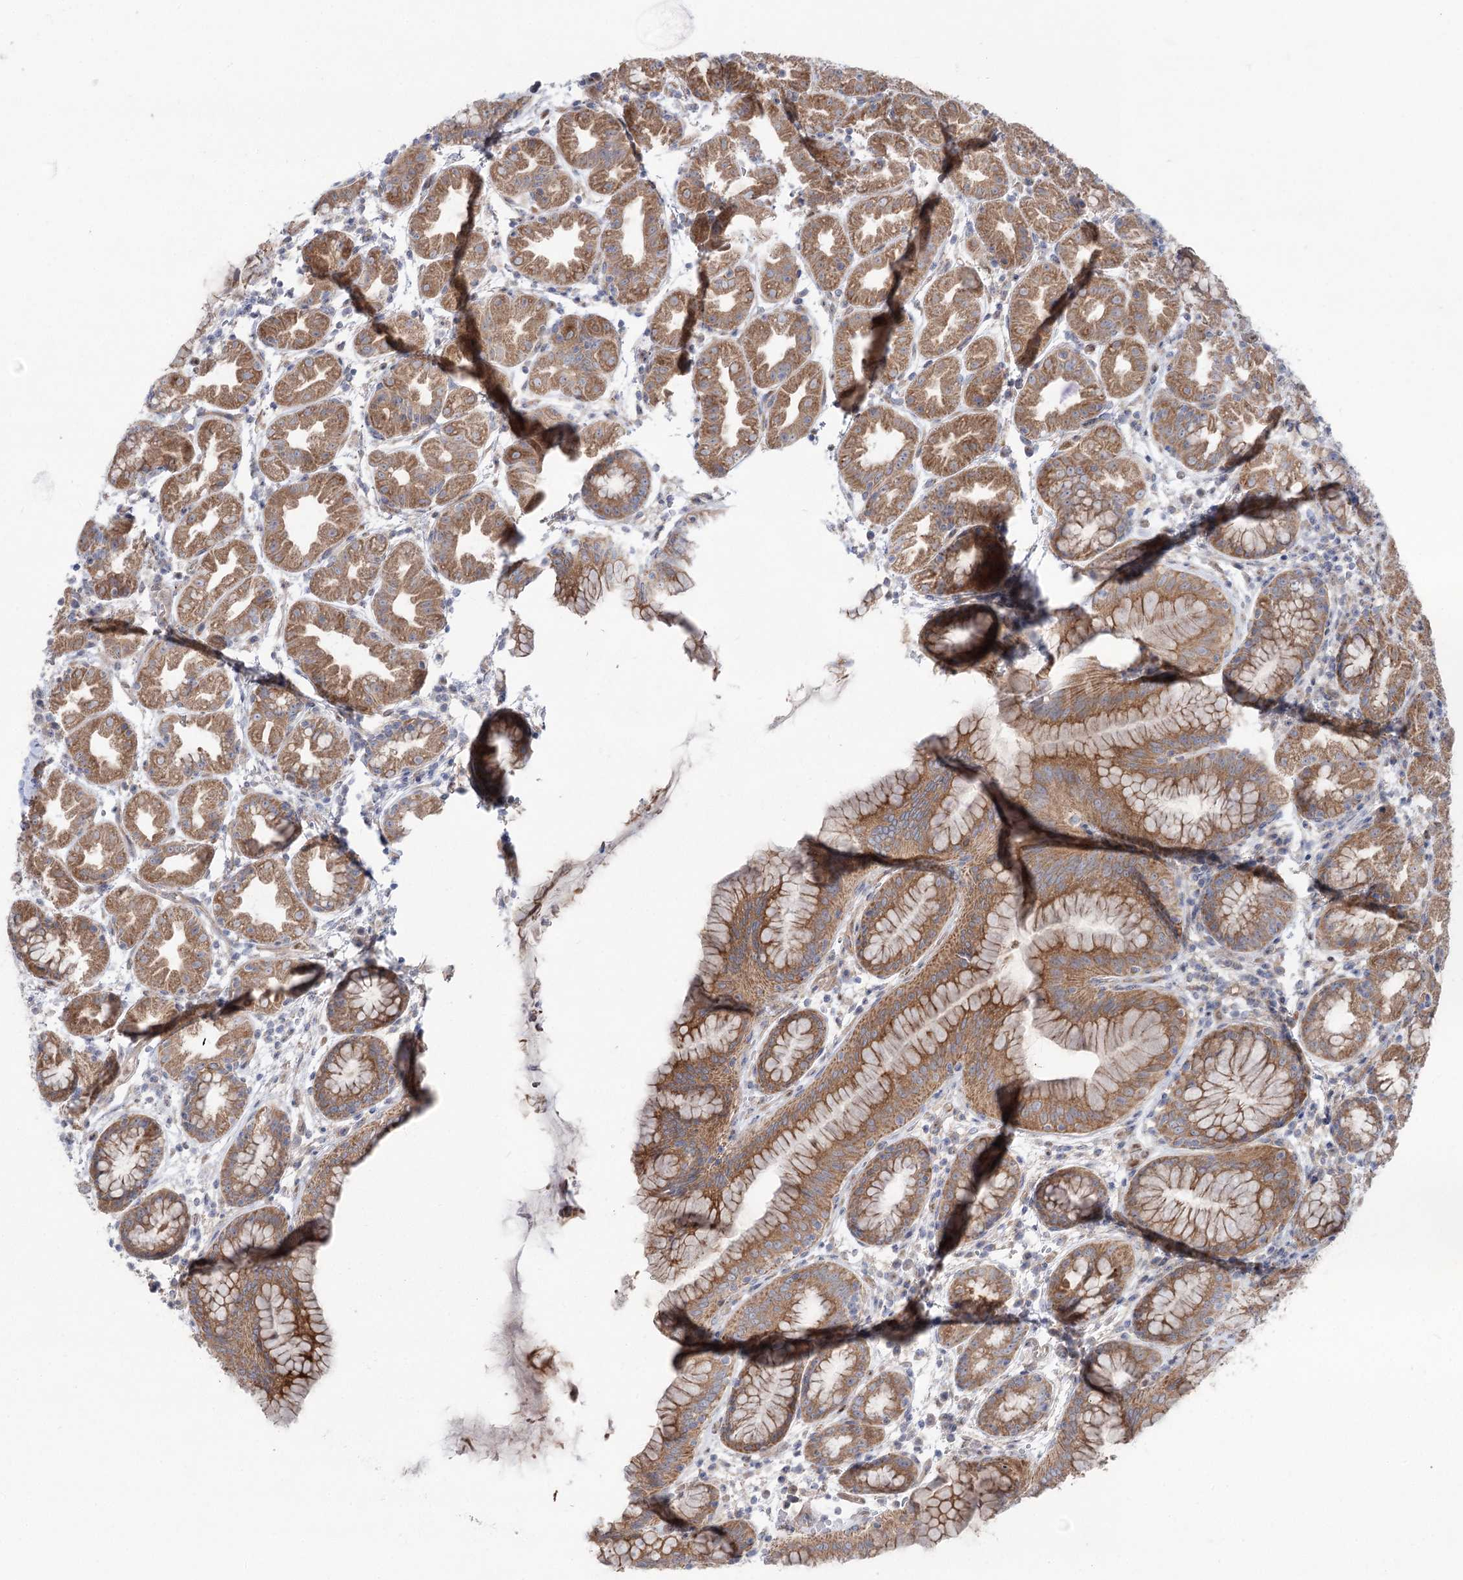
{"staining": {"intensity": "moderate", "quantity": ">75%", "location": "cytoplasmic/membranous"}, "tissue": "stomach", "cell_type": "Glandular cells", "image_type": "normal", "snomed": [{"axis": "morphology", "description": "Normal tissue, NOS"}, {"axis": "topography", "description": "Stomach"}], "caption": "The image displays immunohistochemical staining of benign stomach. There is moderate cytoplasmic/membranous positivity is appreciated in approximately >75% of glandular cells. (brown staining indicates protein expression, while blue staining denotes nuclei).", "gene": "SCN11A", "patient": {"sex": "female", "age": 79}}